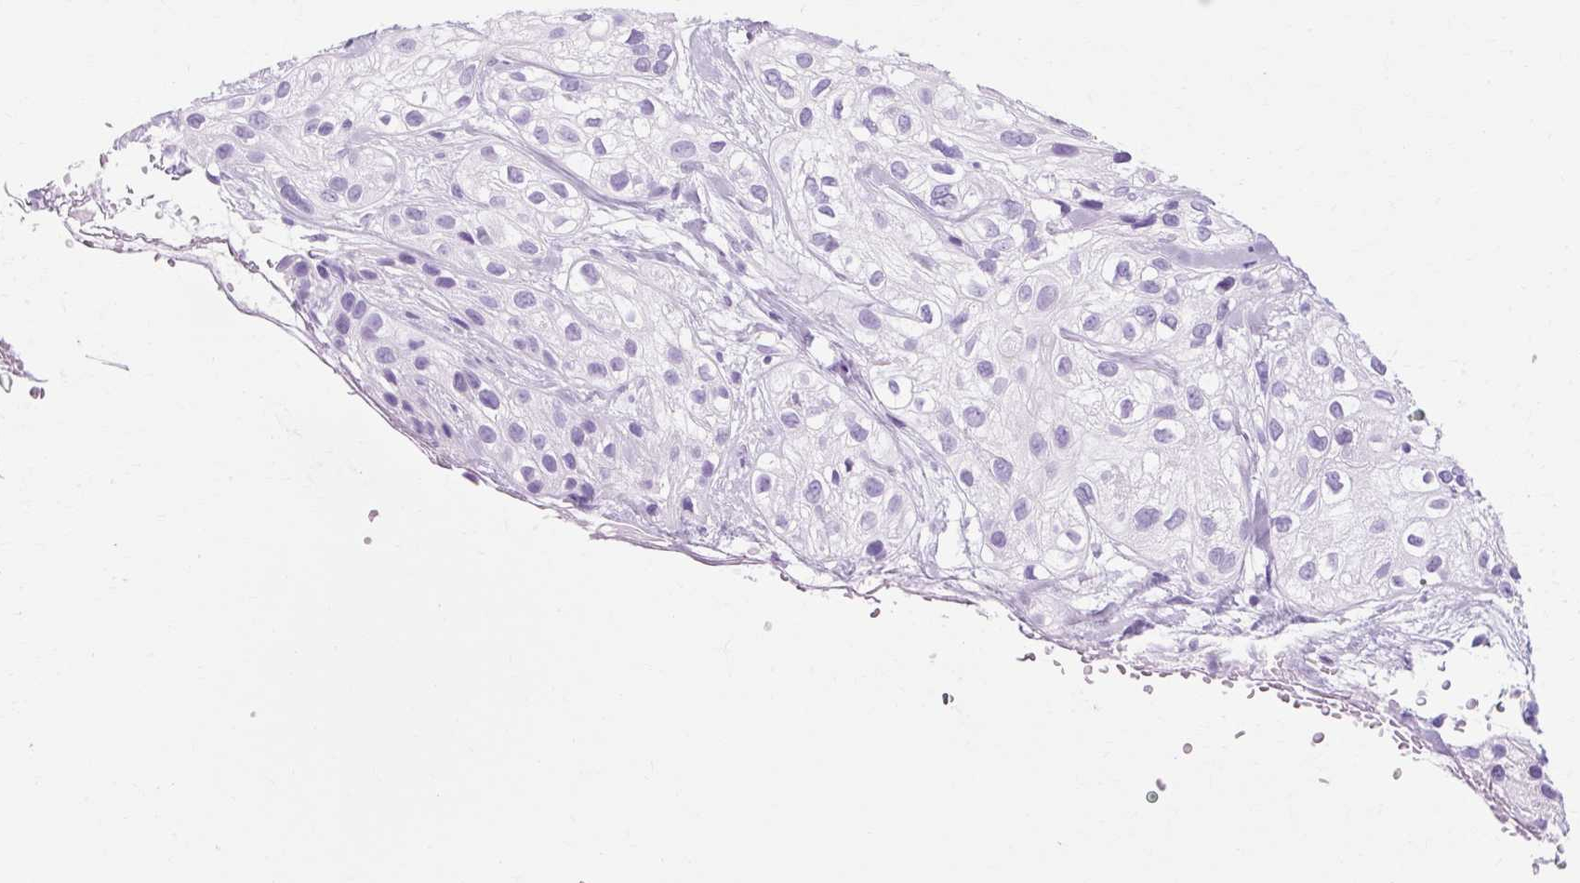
{"staining": {"intensity": "negative", "quantity": "none", "location": "none"}, "tissue": "skin cancer", "cell_type": "Tumor cells", "image_type": "cancer", "snomed": [{"axis": "morphology", "description": "Squamous cell carcinoma, NOS"}, {"axis": "topography", "description": "Skin"}], "caption": "The image displays no staining of tumor cells in squamous cell carcinoma (skin).", "gene": "B3GNT4", "patient": {"sex": "male", "age": 82}}